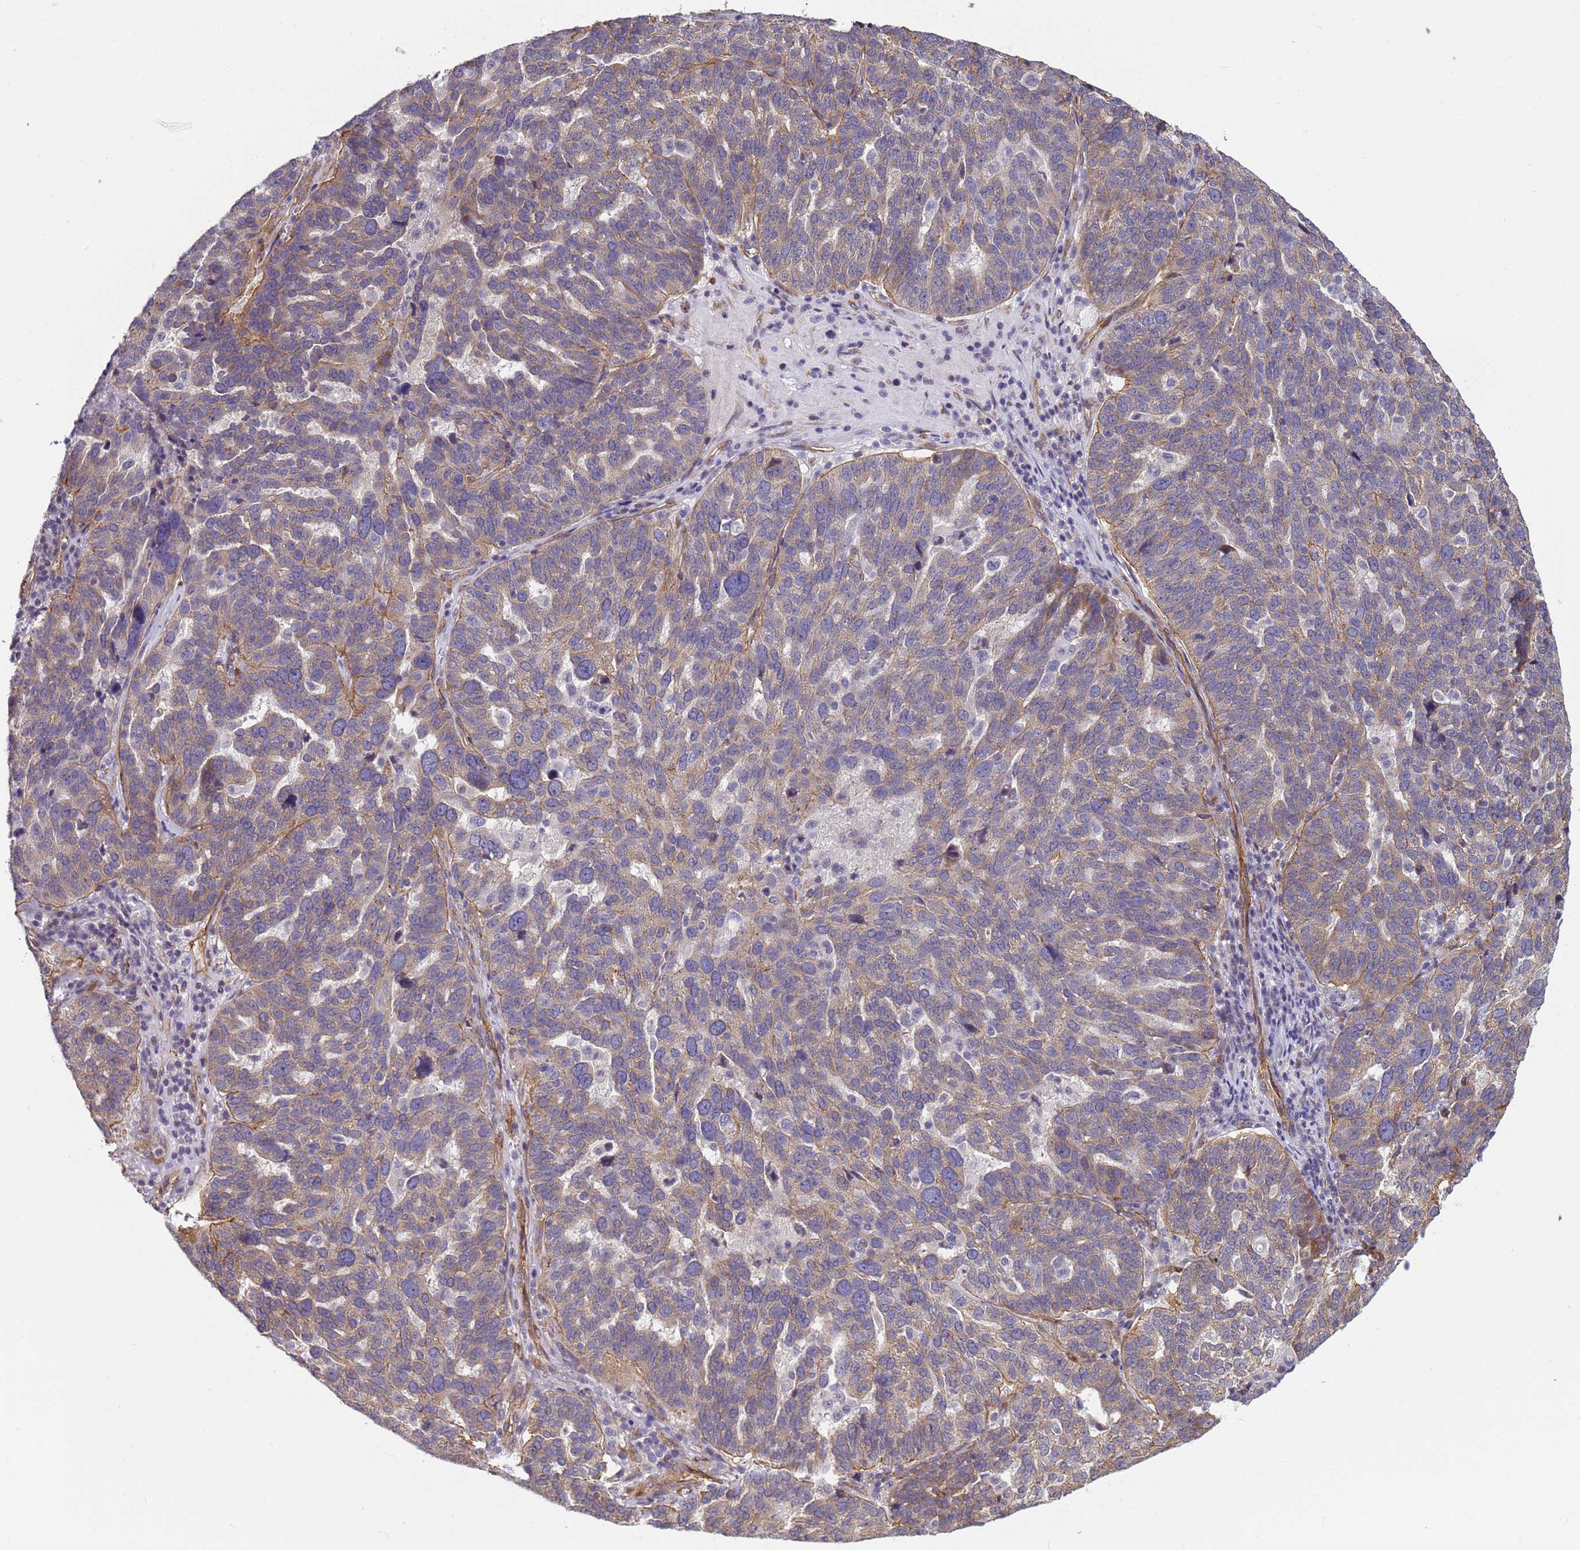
{"staining": {"intensity": "weak", "quantity": "25%-75%", "location": "cytoplasmic/membranous"}, "tissue": "ovarian cancer", "cell_type": "Tumor cells", "image_type": "cancer", "snomed": [{"axis": "morphology", "description": "Cystadenocarcinoma, serous, NOS"}, {"axis": "topography", "description": "Ovary"}], "caption": "Ovarian serous cystadenocarcinoma stained with a brown dye shows weak cytoplasmic/membranous positive staining in about 25%-75% of tumor cells.", "gene": "ITGB4", "patient": {"sex": "female", "age": 59}}